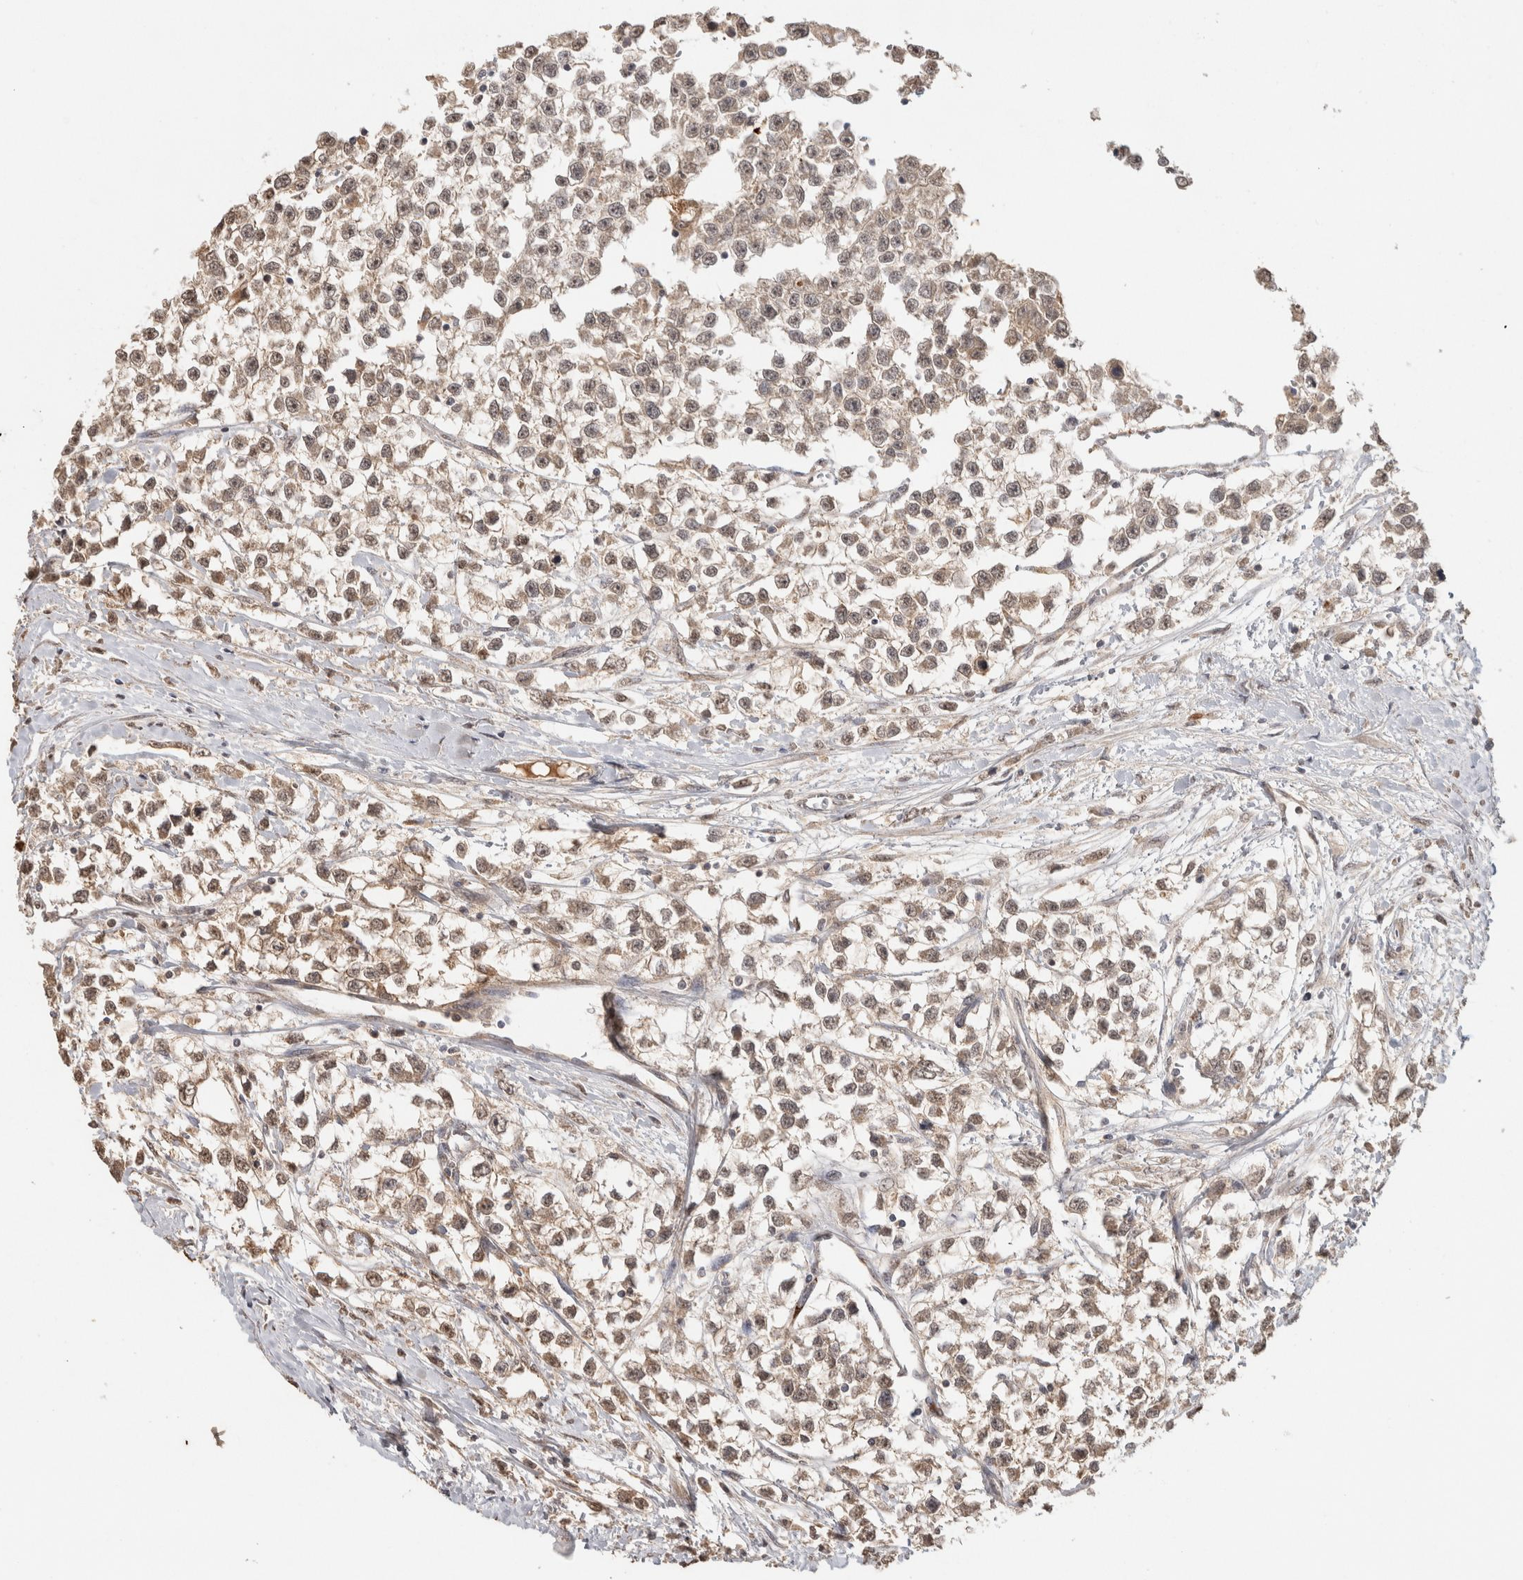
{"staining": {"intensity": "weak", "quantity": "25%-75%", "location": "cytoplasmic/membranous,nuclear"}, "tissue": "testis cancer", "cell_type": "Tumor cells", "image_type": "cancer", "snomed": [{"axis": "morphology", "description": "Seminoma, NOS"}, {"axis": "morphology", "description": "Carcinoma, Embryonal, NOS"}, {"axis": "topography", "description": "Testis"}], "caption": "Testis cancer (embryonal carcinoma) stained with a brown dye exhibits weak cytoplasmic/membranous and nuclear positive expression in about 25%-75% of tumor cells.", "gene": "FAM3A", "patient": {"sex": "male", "age": 51}}